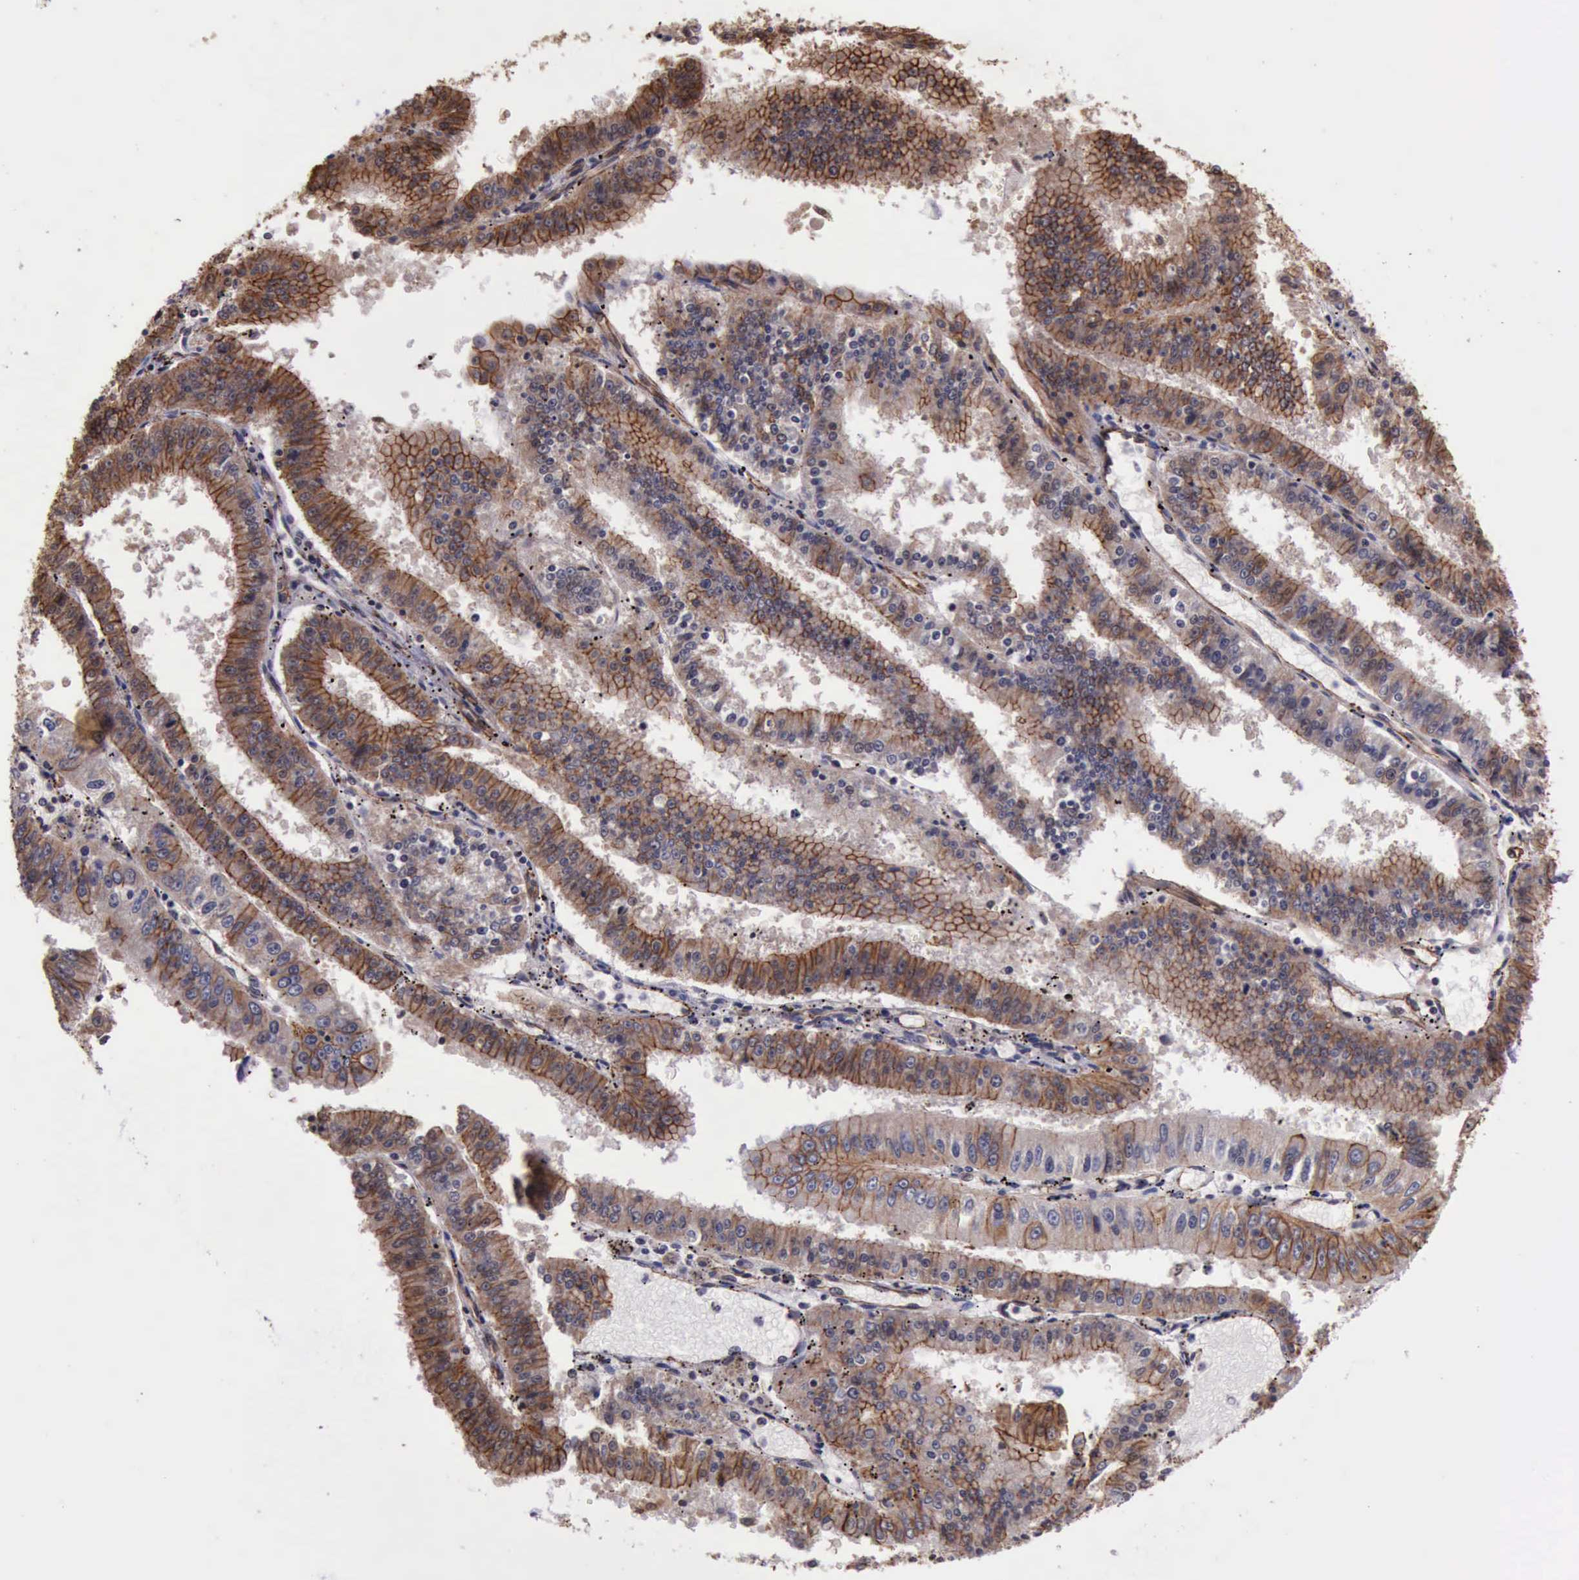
{"staining": {"intensity": "moderate", "quantity": "25%-75%", "location": "cytoplasmic/membranous"}, "tissue": "endometrial cancer", "cell_type": "Tumor cells", "image_type": "cancer", "snomed": [{"axis": "morphology", "description": "Adenocarcinoma, NOS"}, {"axis": "topography", "description": "Endometrium"}], "caption": "Human endometrial adenocarcinoma stained for a protein (brown) demonstrates moderate cytoplasmic/membranous positive staining in approximately 25%-75% of tumor cells.", "gene": "CTNNB1", "patient": {"sex": "female", "age": 66}}